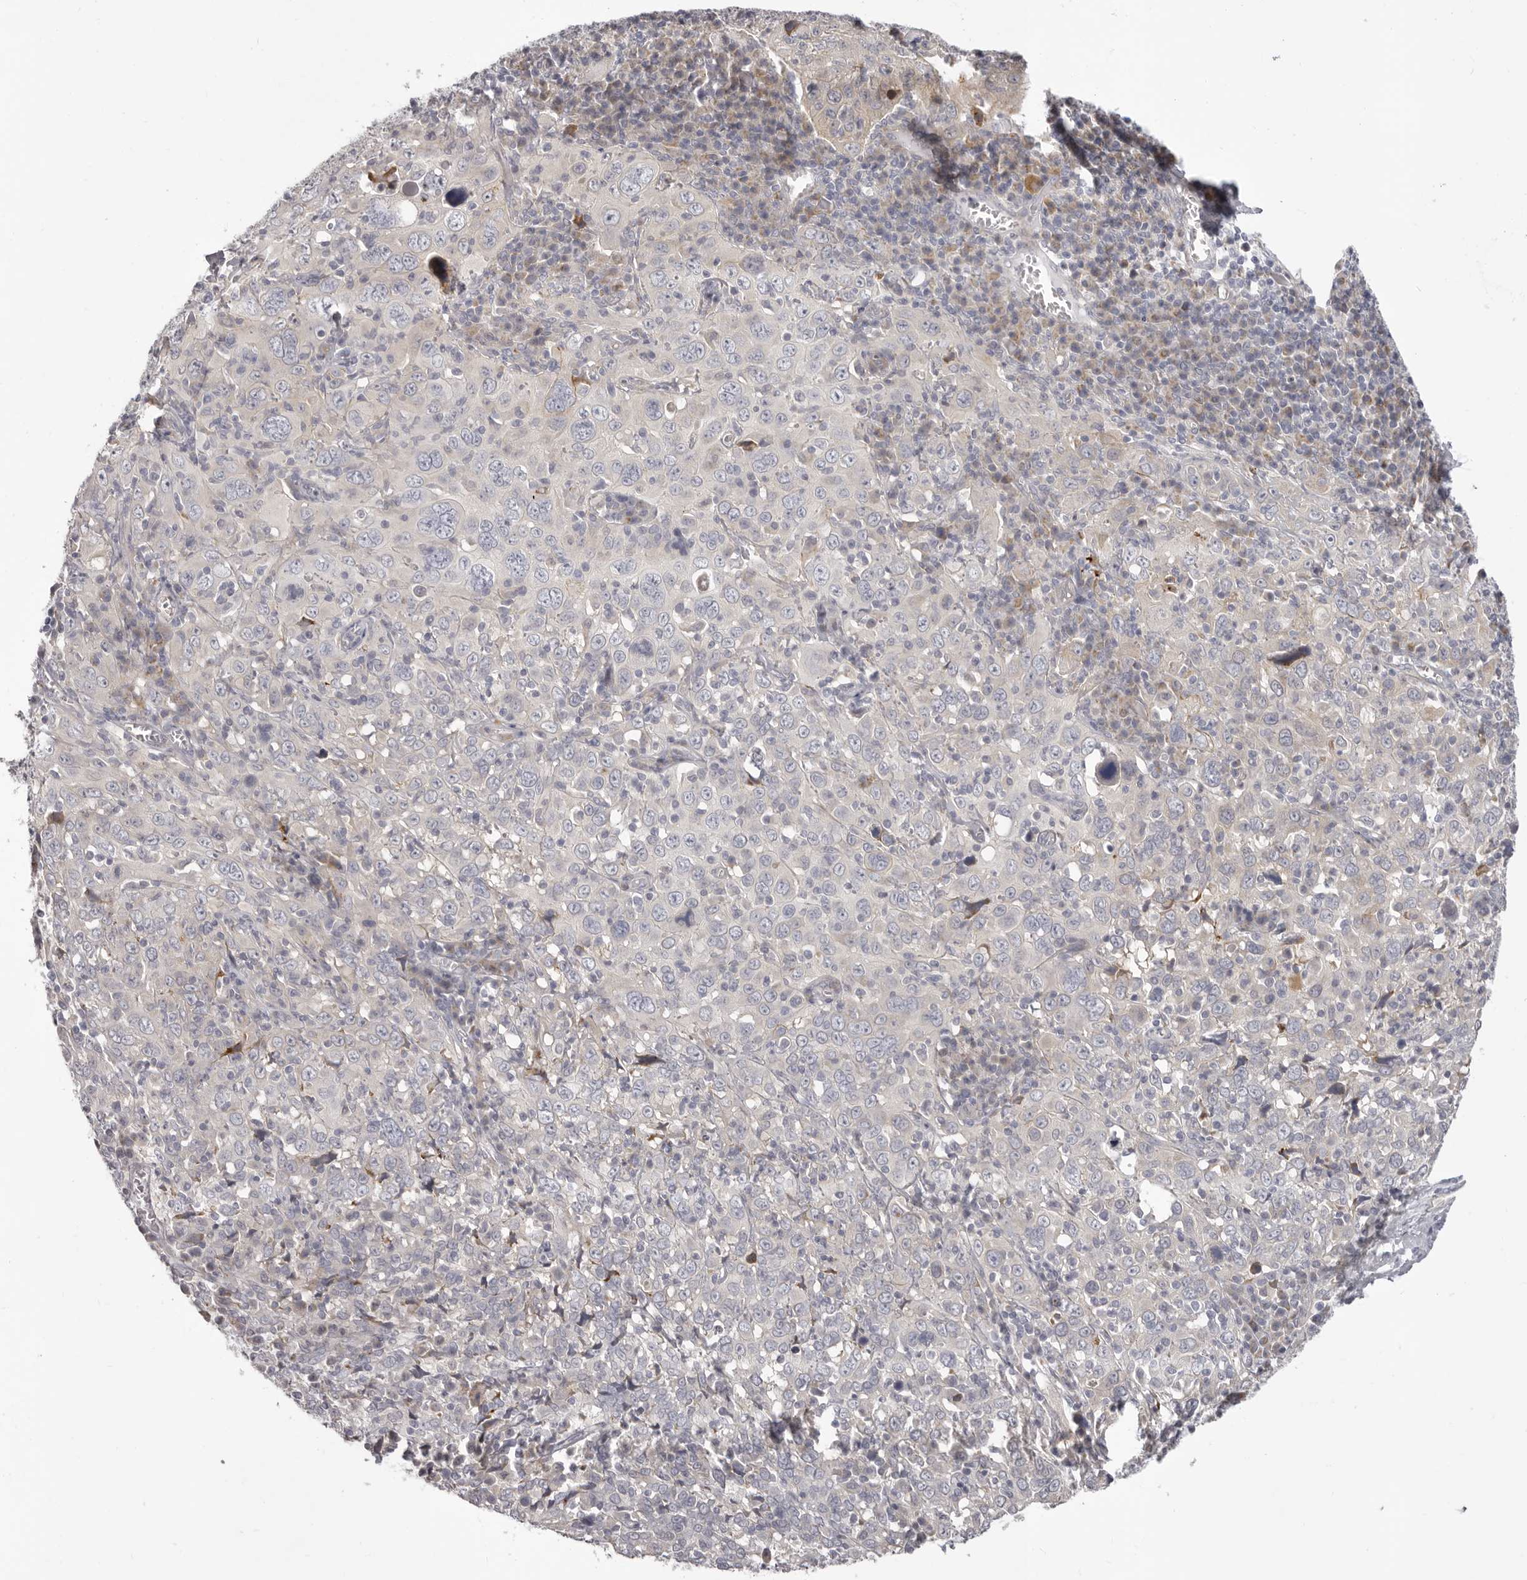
{"staining": {"intensity": "negative", "quantity": "none", "location": "none"}, "tissue": "cervical cancer", "cell_type": "Tumor cells", "image_type": "cancer", "snomed": [{"axis": "morphology", "description": "Squamous cell carcinoma, NOS"}, {"axis": "topography", "description": "Cervix"}], "caption": "IHC image of human cervical squamous cell carcinoma stained for a protein (brown), which shows no positivity in tumor cells.", "gene": "OTUD3", "patient": {"sex": "female", "age": 46}}